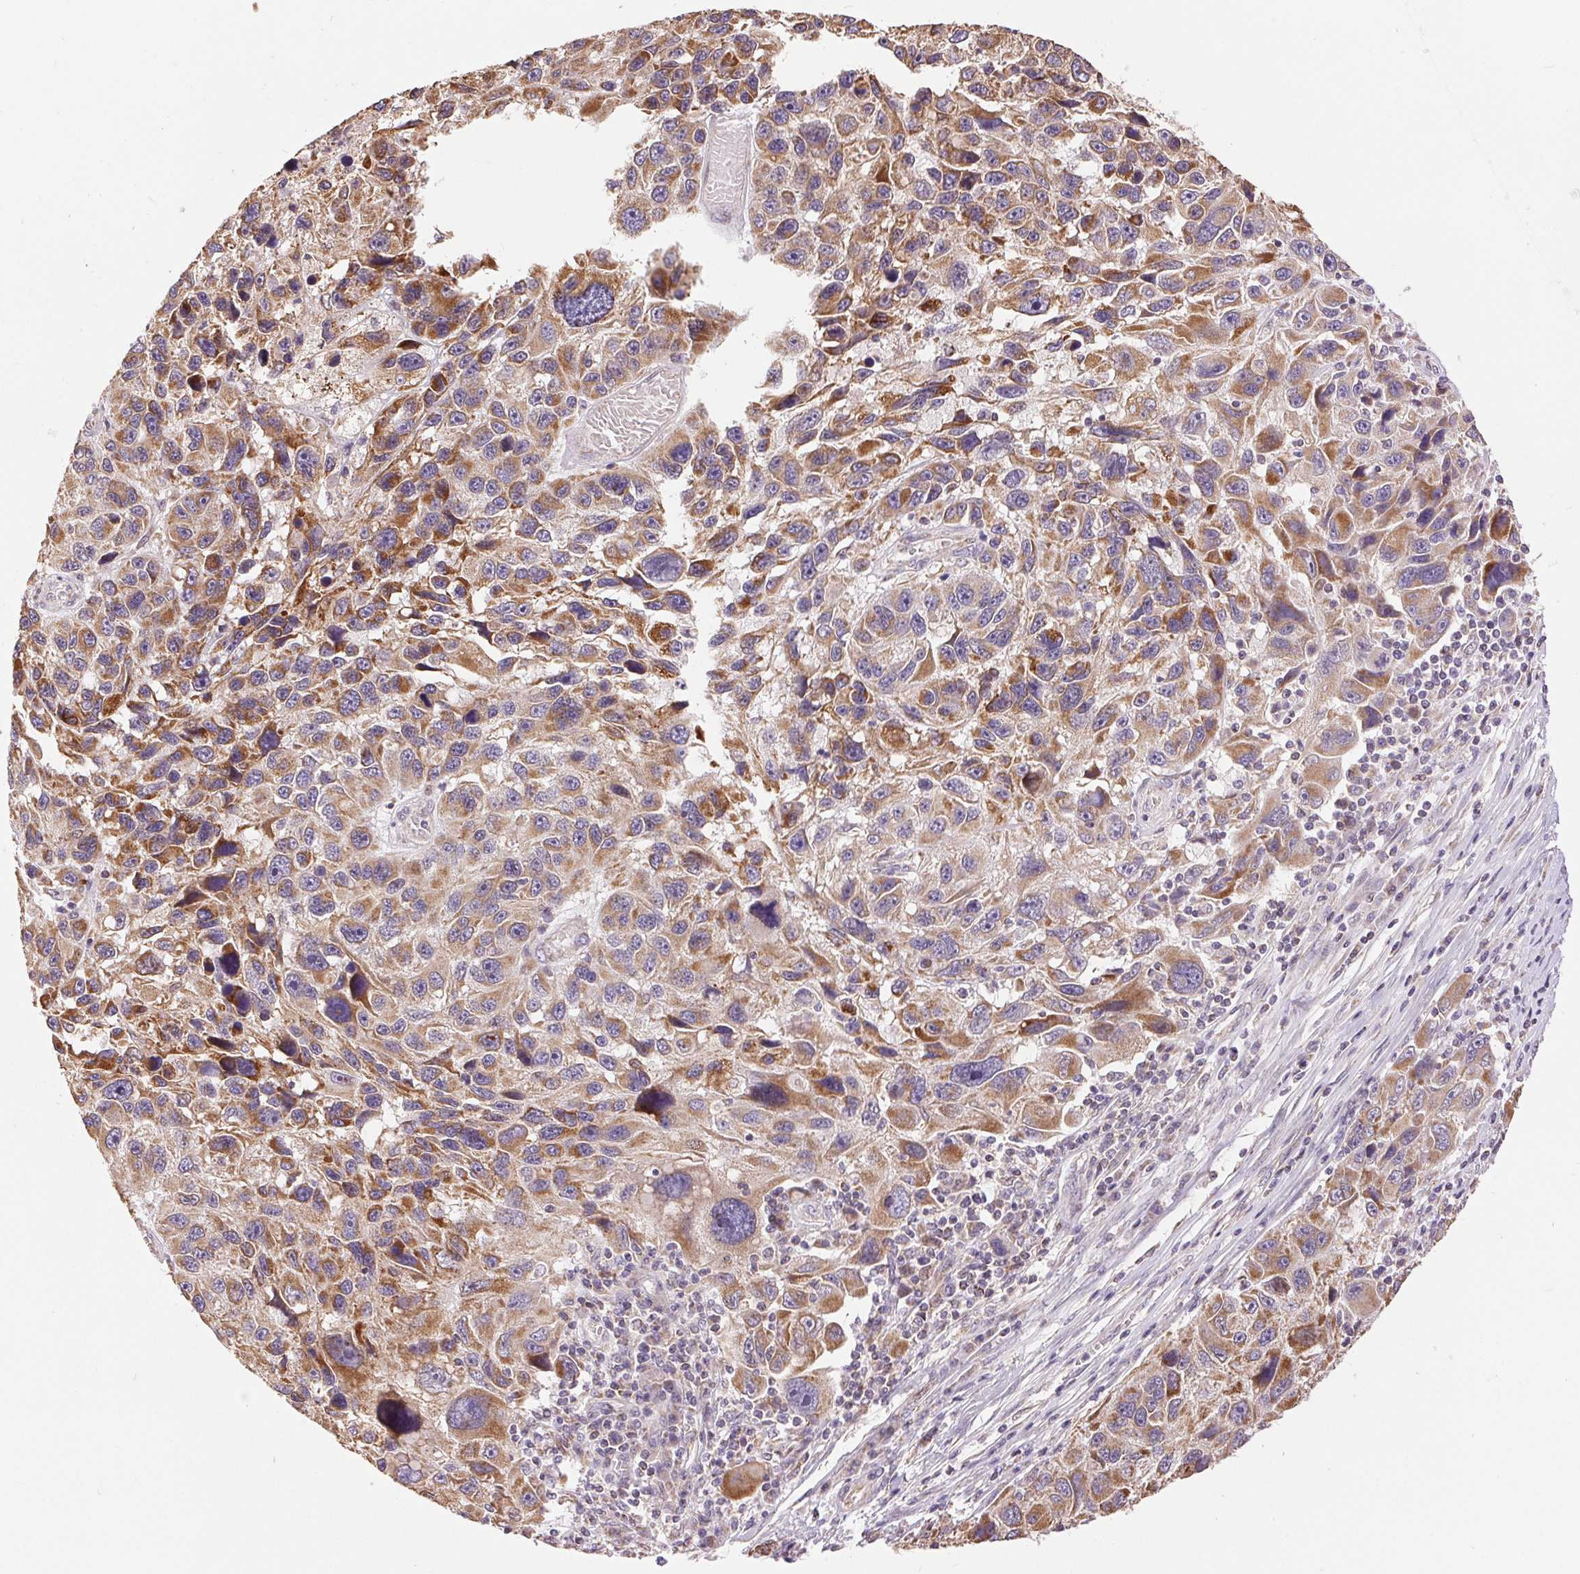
{"staining": {"intensity": "moderate", "quantity": ">75%", "location": "cytoplasmic/membranous"}, "tissue": "melanoma", "cell_type": "Tumor cells", "image_type": "cancer", "snomed": [{"axis": "morphology", "description": "Malignant melanoma, NOS"}, {"axis": "topography", "description": "Skin"}], "caption": "Immunohistochemical staining of human malignant melanoma exhibits medium levels of moderate cytoplasmic/membranous protein expression in approximately >75% of tumor cells.", "gene": "DGUOK", "patient": {"sex": "male", "age": 53}}